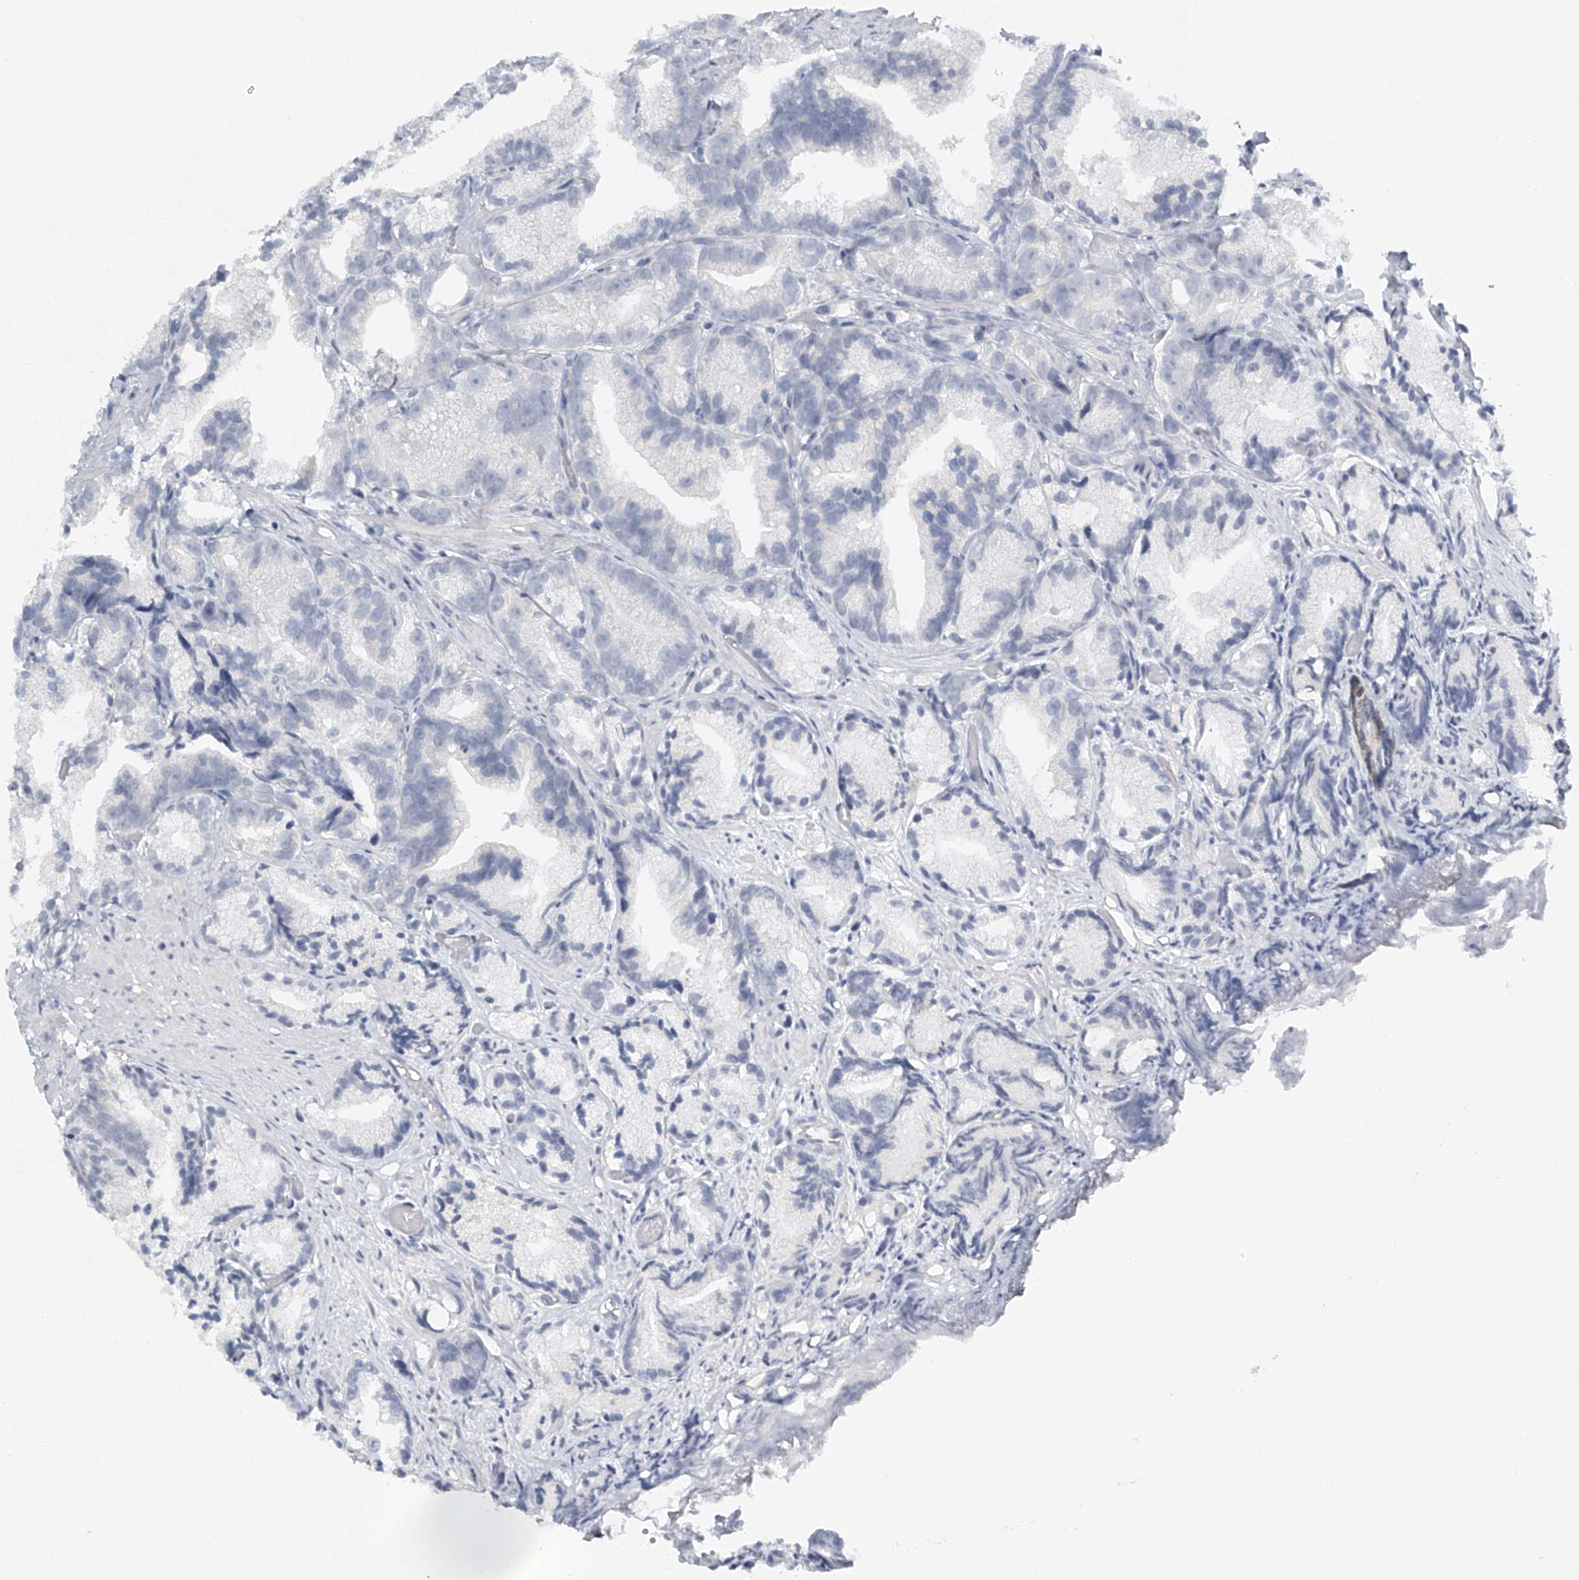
{"staining": {"intensity": "negative", "quantity": "none", "location": "none"}, "tissue": "prostate cancer", "cell_type": "Tumor cells", "image_type": "cancer", "snomed": [{"axis": "morphology", "description": "Adenocarcinoma, Low grade"}, {"axis": "topography", "description": "Prostate"}], "caption": "Immunohistochemistry (IHC) micrograph of human prostate cancer (adenocarcinoma (low-grade)) stained for a protein (brown), which demonstrates no staining in tumor cells.", "gene": "FAT2", "patient": {"sex": "male", "age": 89}}